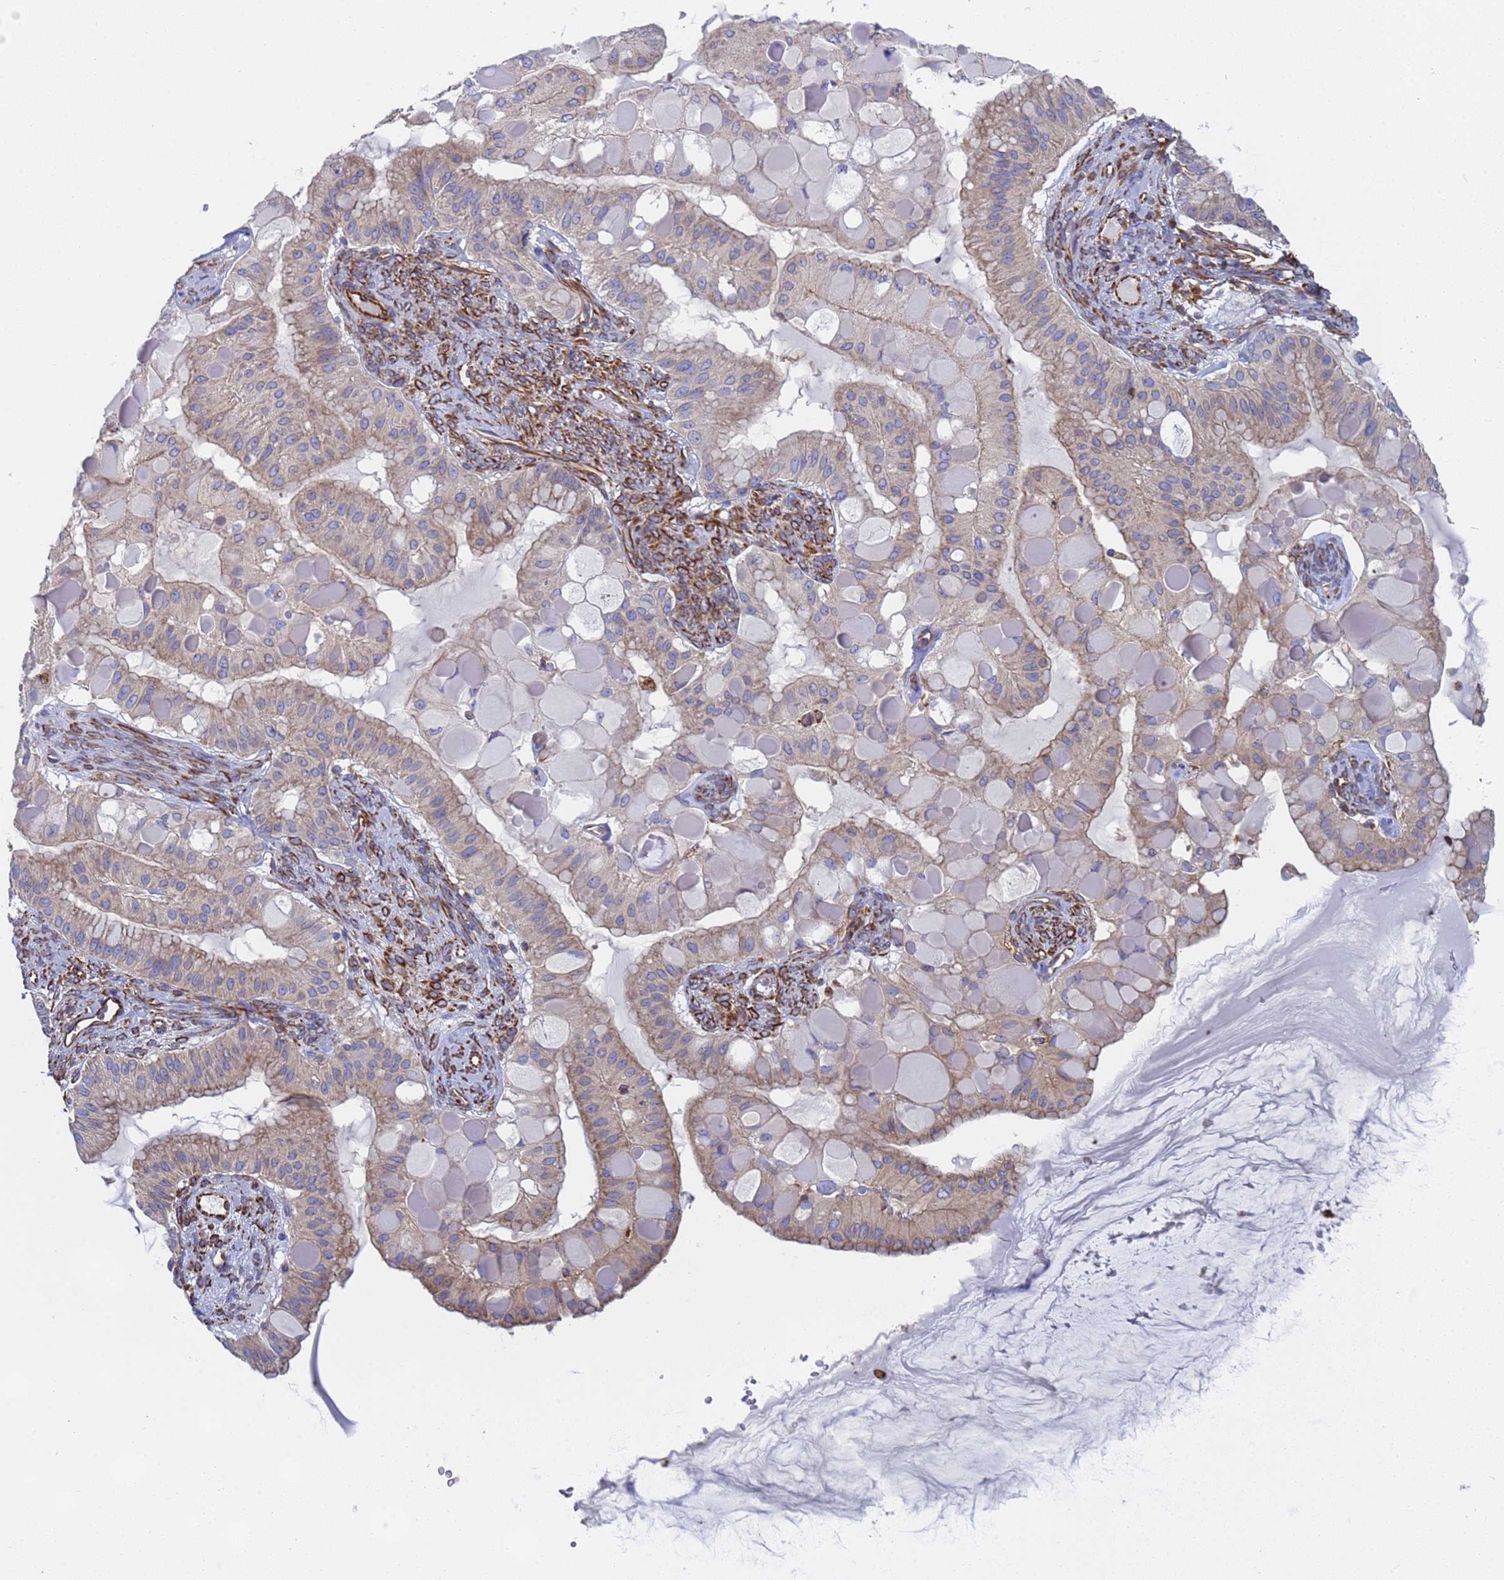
{"staining": {"intensity": "moderate", "quantity": "<25%", "location": "cytoplasmic/membranous"}, "tissue": "ovarian cancer", "cell_type": "Tumor cells", "image_type": "cancer", "snomed": [{"axis": "morphology", "description": "Cystadenocarcinoma, mucinous, NOS"}, {"axis": "topography", "description": "Ovary"}], "caption": "IHC staining of ovarian cancer (mucinous cystadenocarcinoma), which shows low levels of moderate cytoplasmic/membranous expression in about <25% of tumor cells indicating moderate cytoplasmic/membranous protein positivity. The staining was performed using DAB (3,3'-diaminobenzidine) (brown) for protein detection and nuclei were counterstained in hematoxylin (blue).", "gene": "NUDT12", "patient": {"sex": "female", "age": 61}}